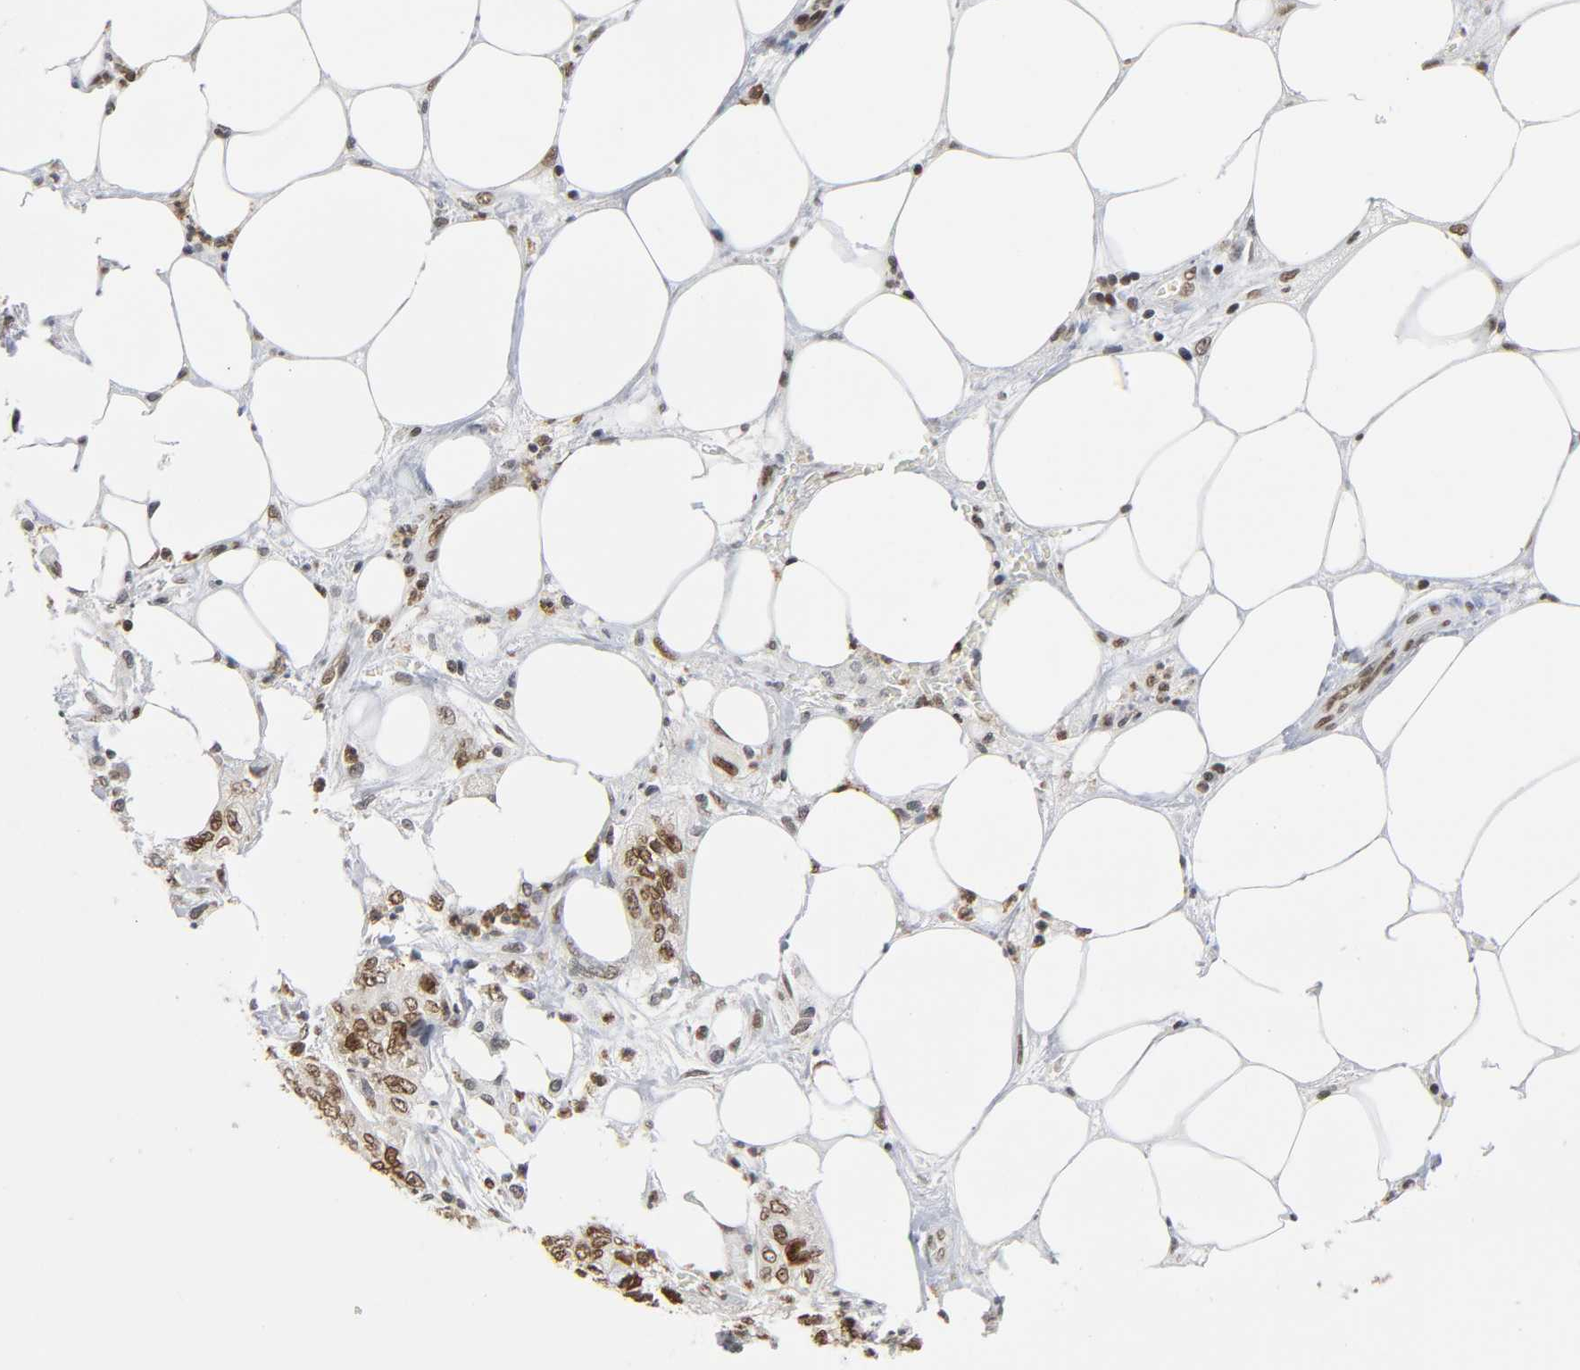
{"staining": {"intensity": "moderate", "quantity": ">75%", "location": "nuclear"}, "tissue": "pancreatic cancer", "cell_type": "Tumor cells", "image_type": "cancer", "snomed": [{"axis": "morphology", "description": "Adenocarcinoma, NOS"}, {"axis": "topography", "description": "Pancreas"}], "caption": "Moderate nuclear positivity is identified in about >75% of tumor cells in pancreatic cancer (adenocarcinoma).", "gene": "SUMO1", "patient": {"sex": "male", "age": 70}}